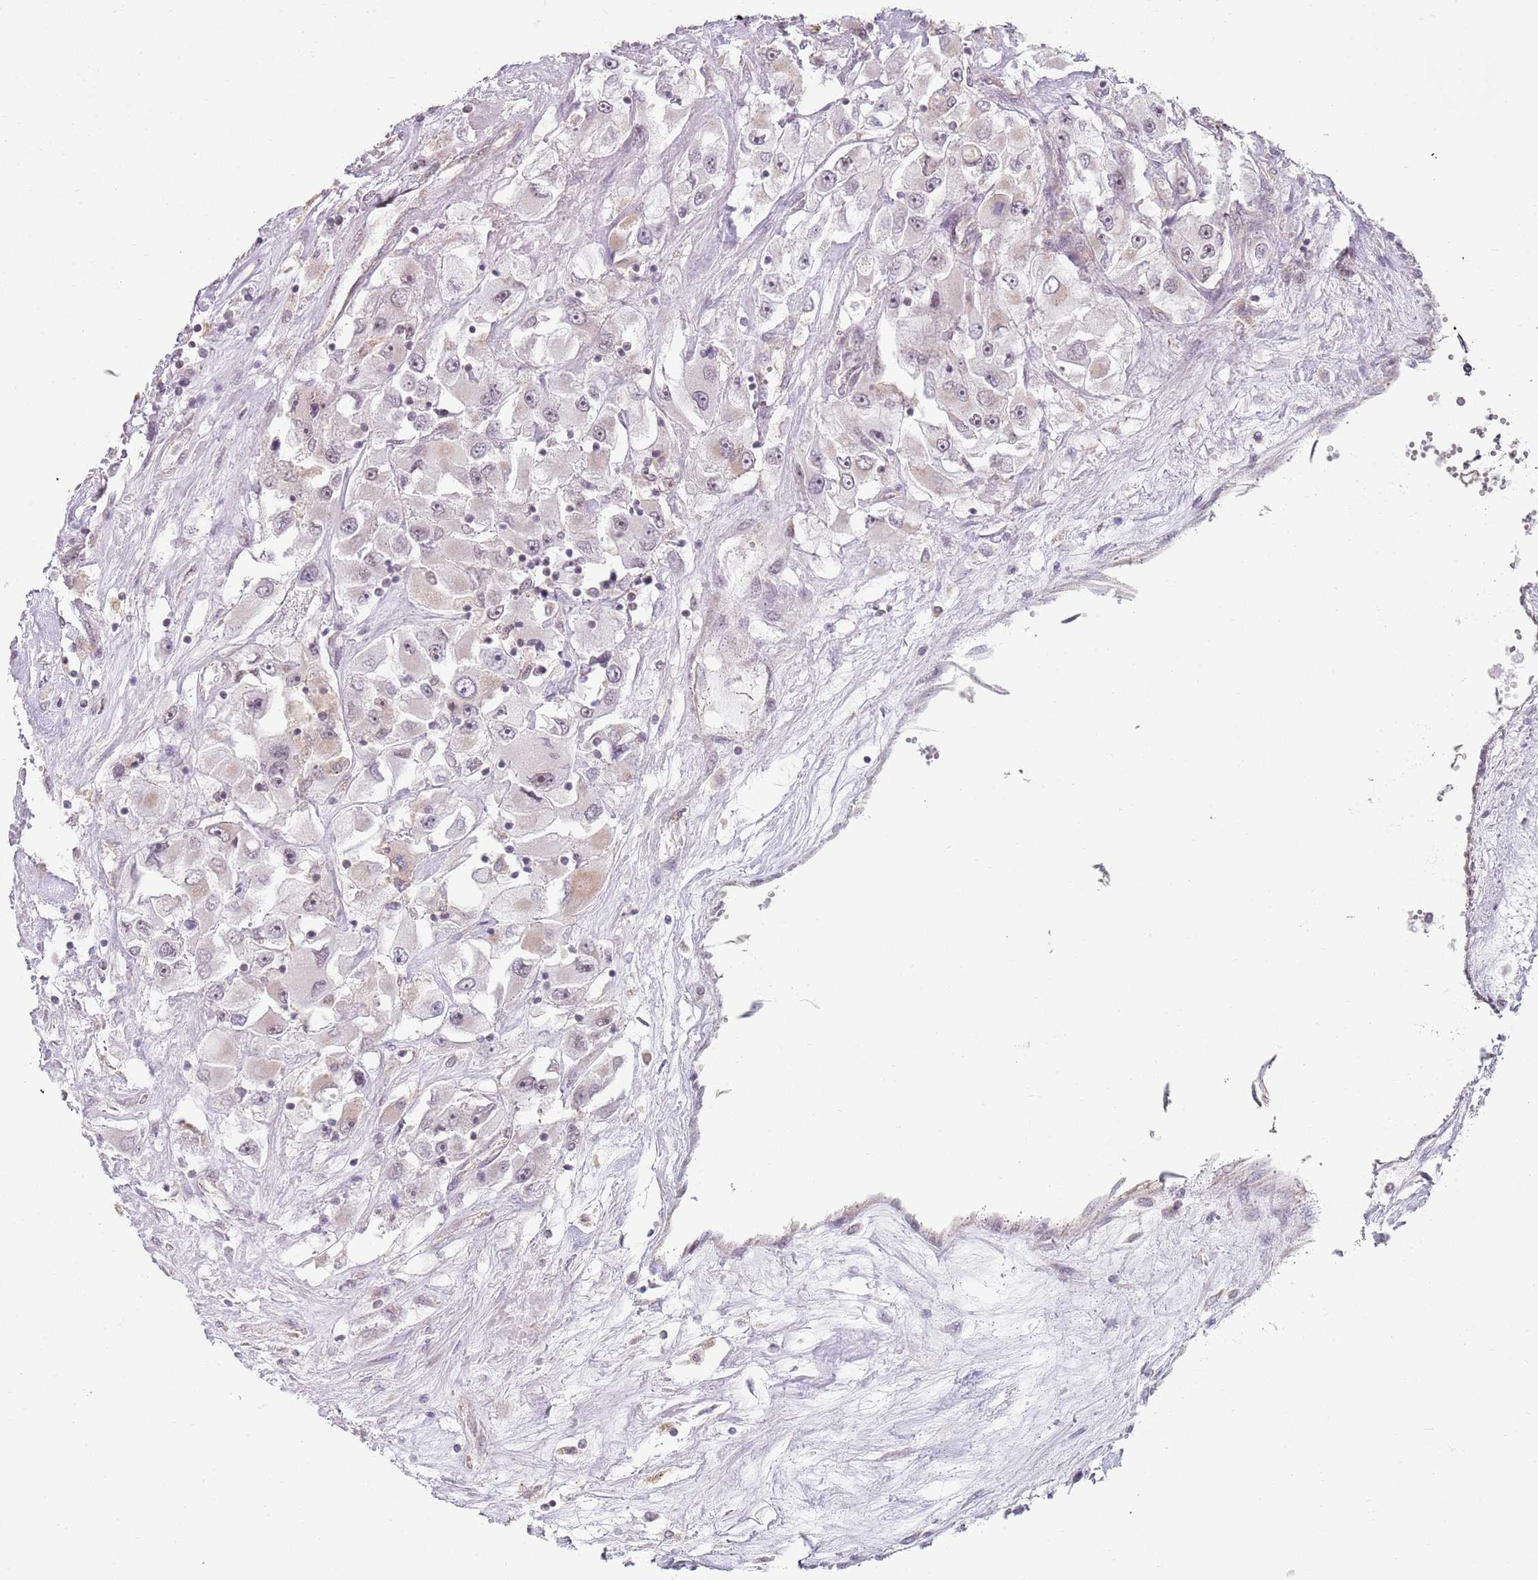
{"staining": {"intensity": "negative", "quantity": "none", "location": "none"}, "tissue": "renal cancer", "cell_type": "Tumor cells", "image_type": "cancer", "snomed": [{"axis": "morphology", "description": "Adenocarcinoma, NOS"}, {"axis": "topography", "description": "Kidney"}], "caption": "High power microscopy image of an IHC photomicrograph of renal cancer, revealing no significant positivity in tumor cells.", "gene": "SMARCAL1", "patient": {"sex": "female", "age": 52}}